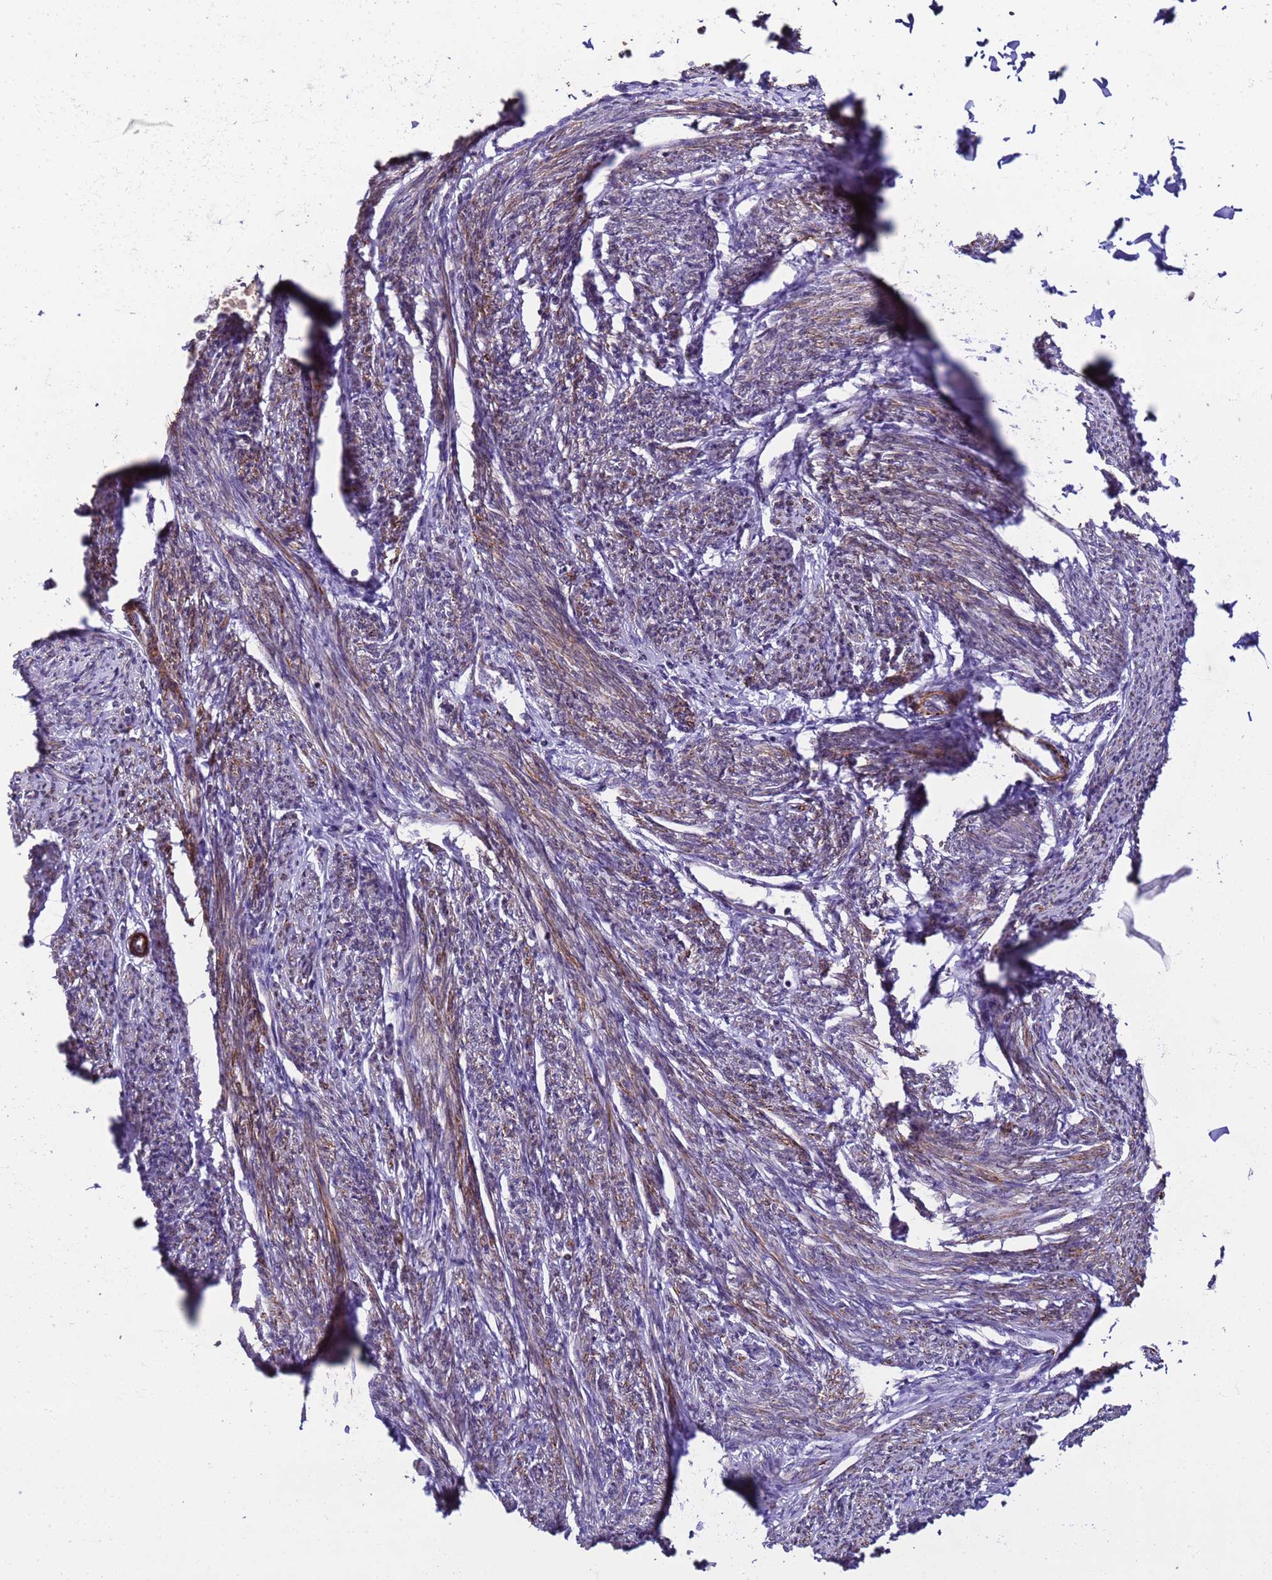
{"staining": {"intensity": "strong", "quantity": ">75%", "location": "cytoplasmic/membranous"}, "tissue": "smooth muscle", "cell_type": "Smooth muscle cells", "image_type": "normal", "snomed": [{"axis": "morphology", "description": "Normal tissue, NOS"}, {"axis": "topography", "description": "Smooth muscle"}, {"axis": "topography", "description": "Uterus"}], "caption": "This image exhibits IHC staining of normal smooth muscle, with high strong cytoplasmic/membranous positivity in approximately >75% of smooth muscle cells.", "gene": "GEN1", "patient": {"sex": "female", "age": 59}}